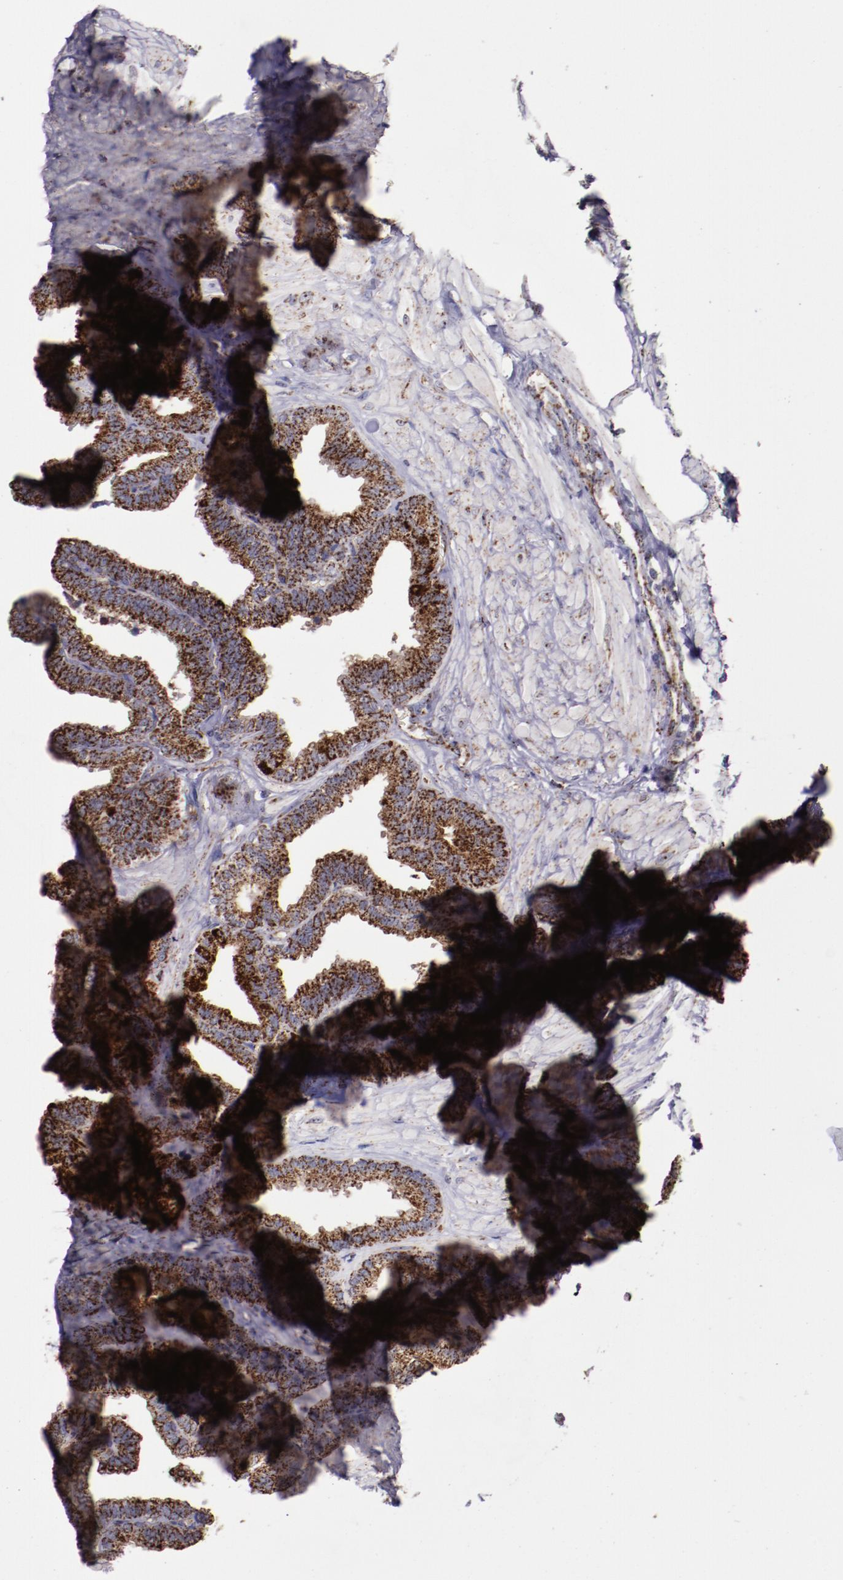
{"staining": {"intensity": "strong", "quantity": ">75%", "location": "cytoplasmic/membranous"}, "tissue": "seminal vesicle", "cell_type": "Glandular cells", "image_type": "normal", "snomed": [{"axis": "morphology", "description": "Normal tissue, NOS"}, {"axis": "topography", "description": "Seminal veicle"}], "caption": "Strong cytoplasmic/membranous positivity is present in about >75% of glandular cells in normal seminal vesicle.", "gene": "LONP1", "patient": {"sex": "male", "age": 26}}